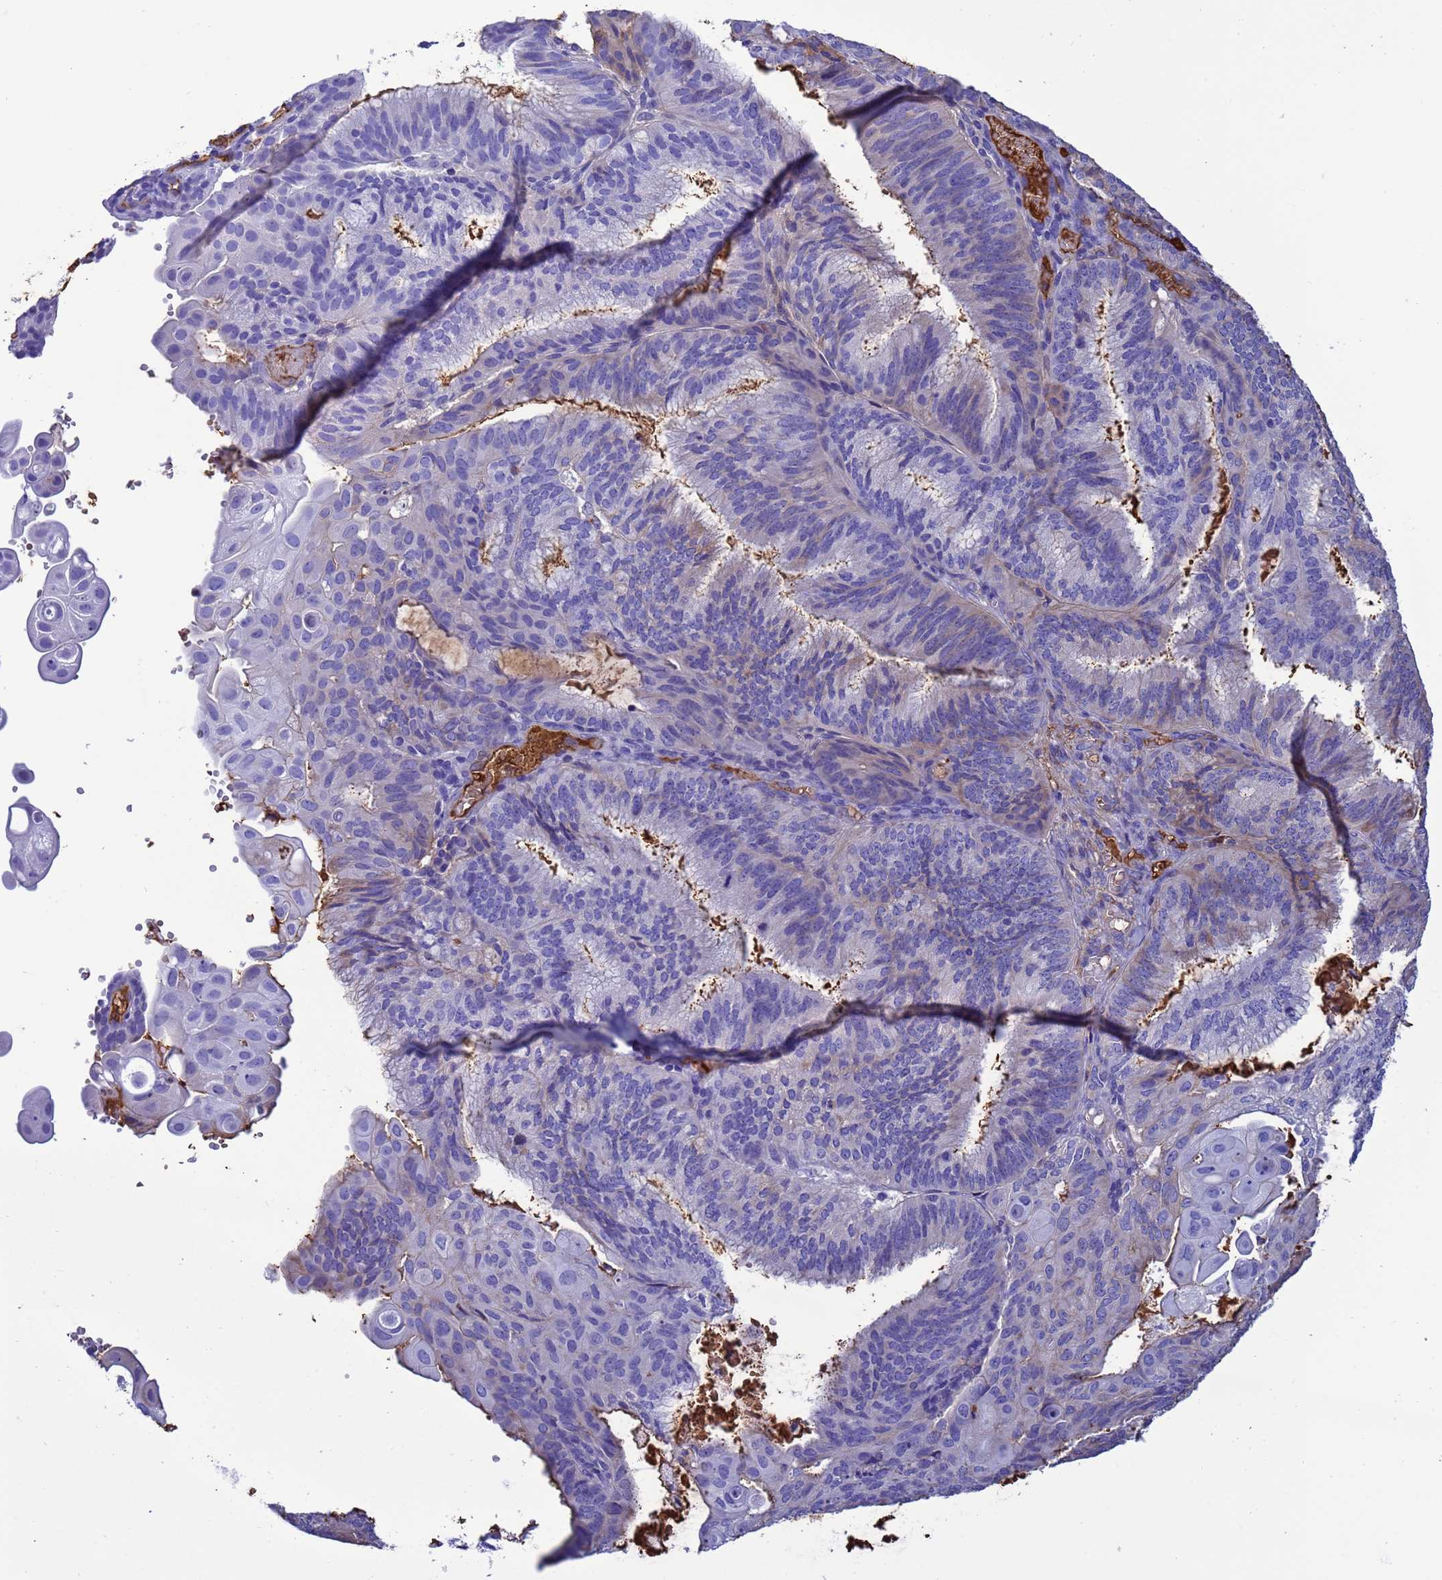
{"staining": {"intensity": "moderate", "quantity": "<25%", "location": "cytoplasmic/membranous"}, "tissue": "endometrial cancer", "cell_type": "Tumor cells", "image_type": "cancer", "snomed": [{"axis": "morphology", "description": "Adenocarcinoma, NOS"}, {"axis": "topography", "description": "Endometrium"}], "caption": "Human endometrial adenocarcinoma stained with a protein marker displays moderate staining in tumor cells.", "gene": "H1-7", "patient": {"sex": "female", "age": 49}}